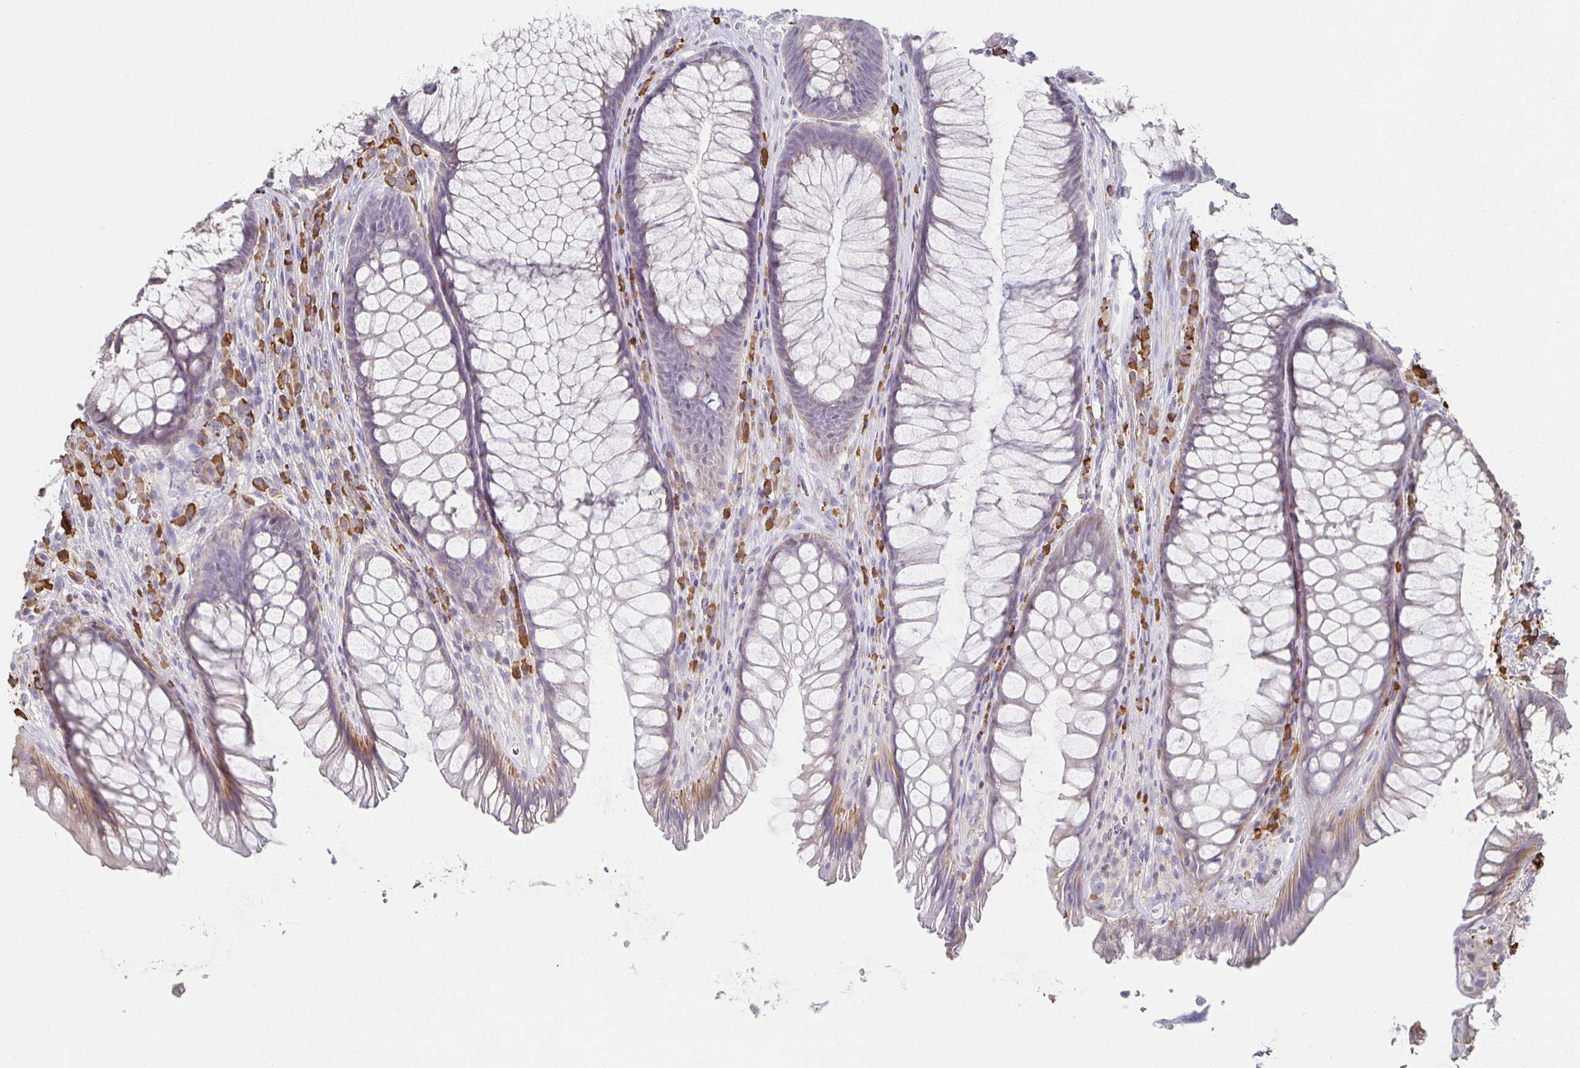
{"staining": {"intensity": "weak", "quantity": "<25%", "location": "cytoplasmic/membranous"}, "tissue": "rectum", "cell_type": "Glandular cells", "image_type": "normal", "snomed": [{"axis": "morphology", "description": "Normal tissue, NOS"}, {"axis": "topography", "description": "Rectum"}], "caption": "The immunohistochemistry (IHC) histopathology image has no significant positivity in glandular cells of rectum.", "gene": "ZNF692", "patient": {"sex": "male", "age": 53}}